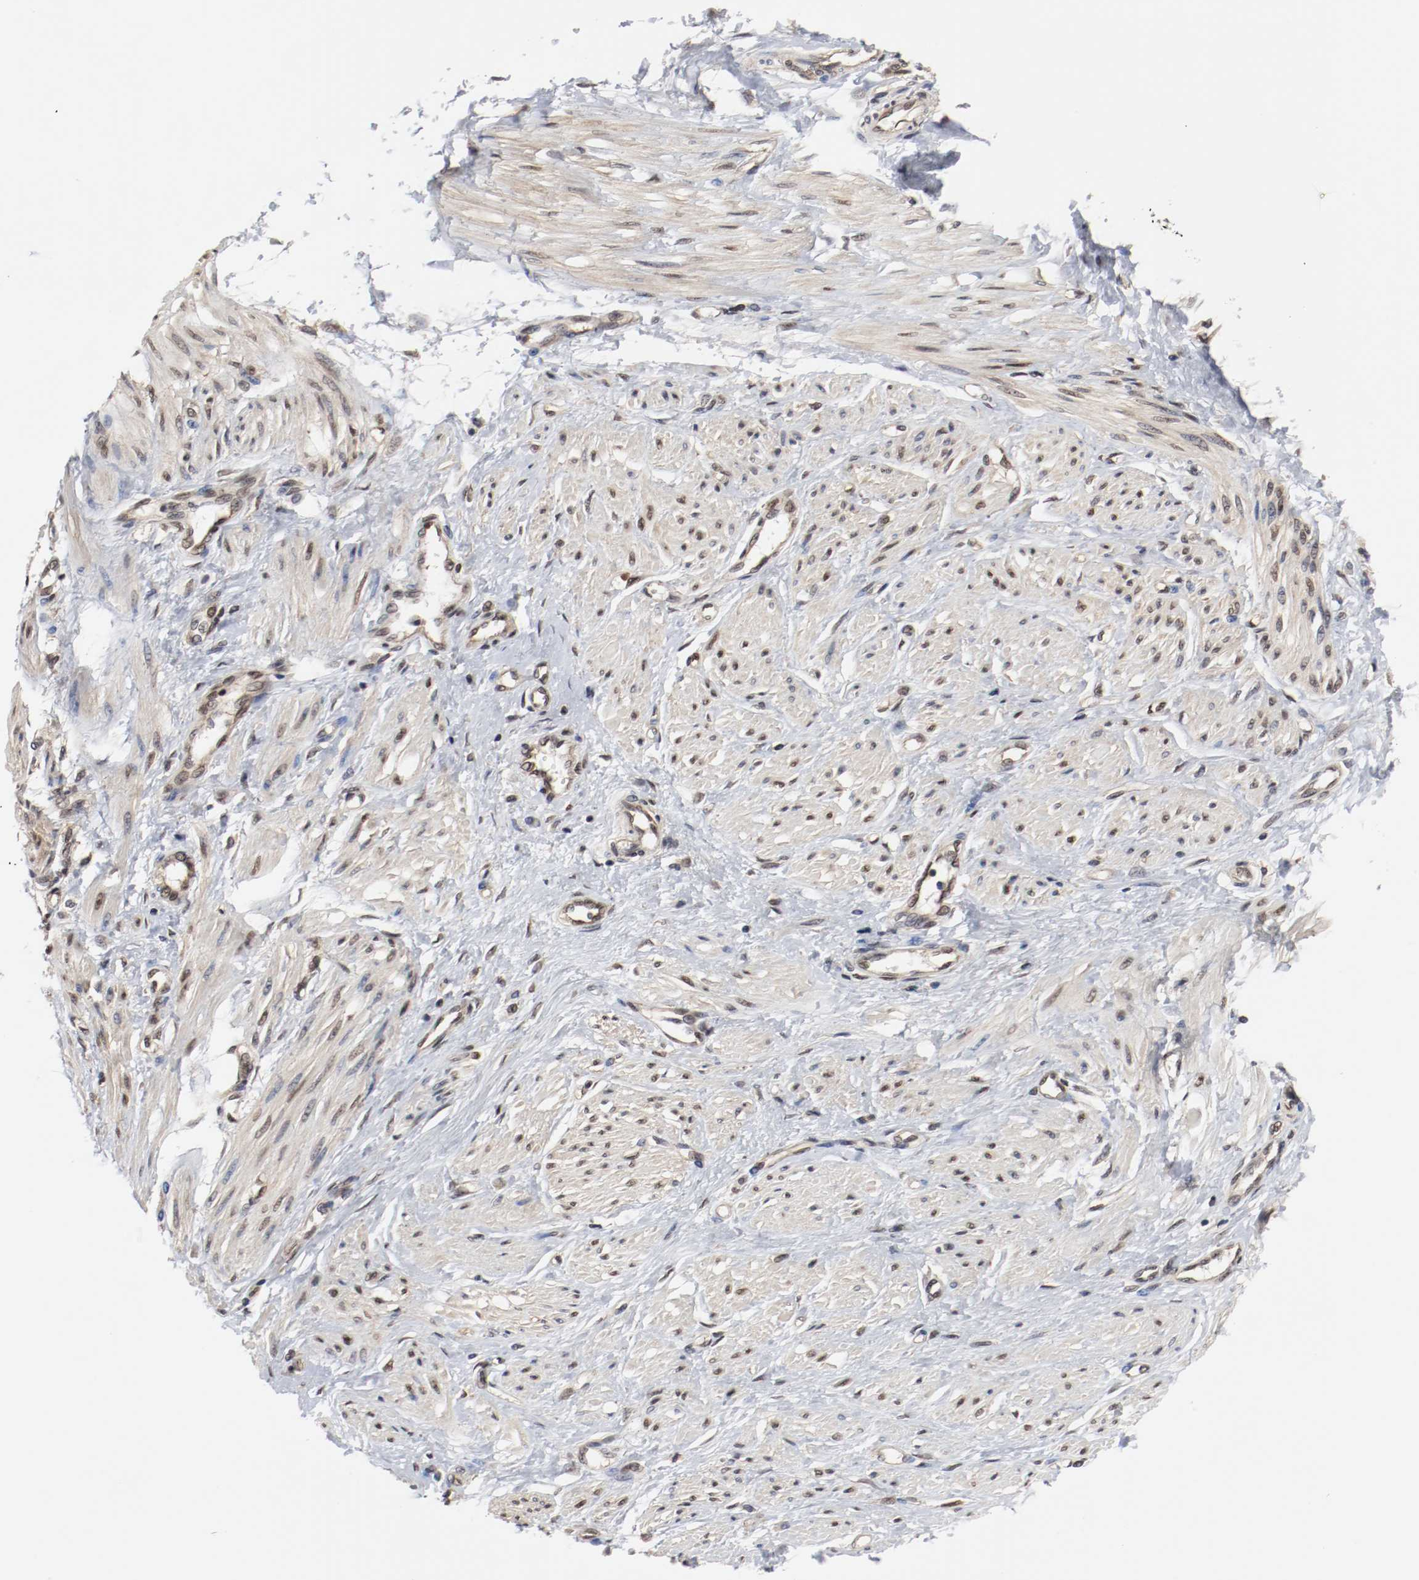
{"staining": {"intensity": "moderate", "quantity": ">75%", "location": "cytoplasmic/membranous,nuclear"}, "tissue": "smooth muscle", "cell_type": "Smooth muscle cells", "image_type": "normal", "snomed": [{"axis": "morphology", "description": "Normal tissue, NOS"}, {"axis": "topography", "description": "Smooth muscle"}, {"axis": "topography", "description": "Uterus"}], "caption": "Immunohistochemical staining of unremarkable smooth muscle shows >75% levels of moderate cytoplasmic/membranous,nuclear protein expression in about >75% of smooth muscle cells.", "gene": "AFG3L2", "patient": {"sex": "female", "age": 39}}